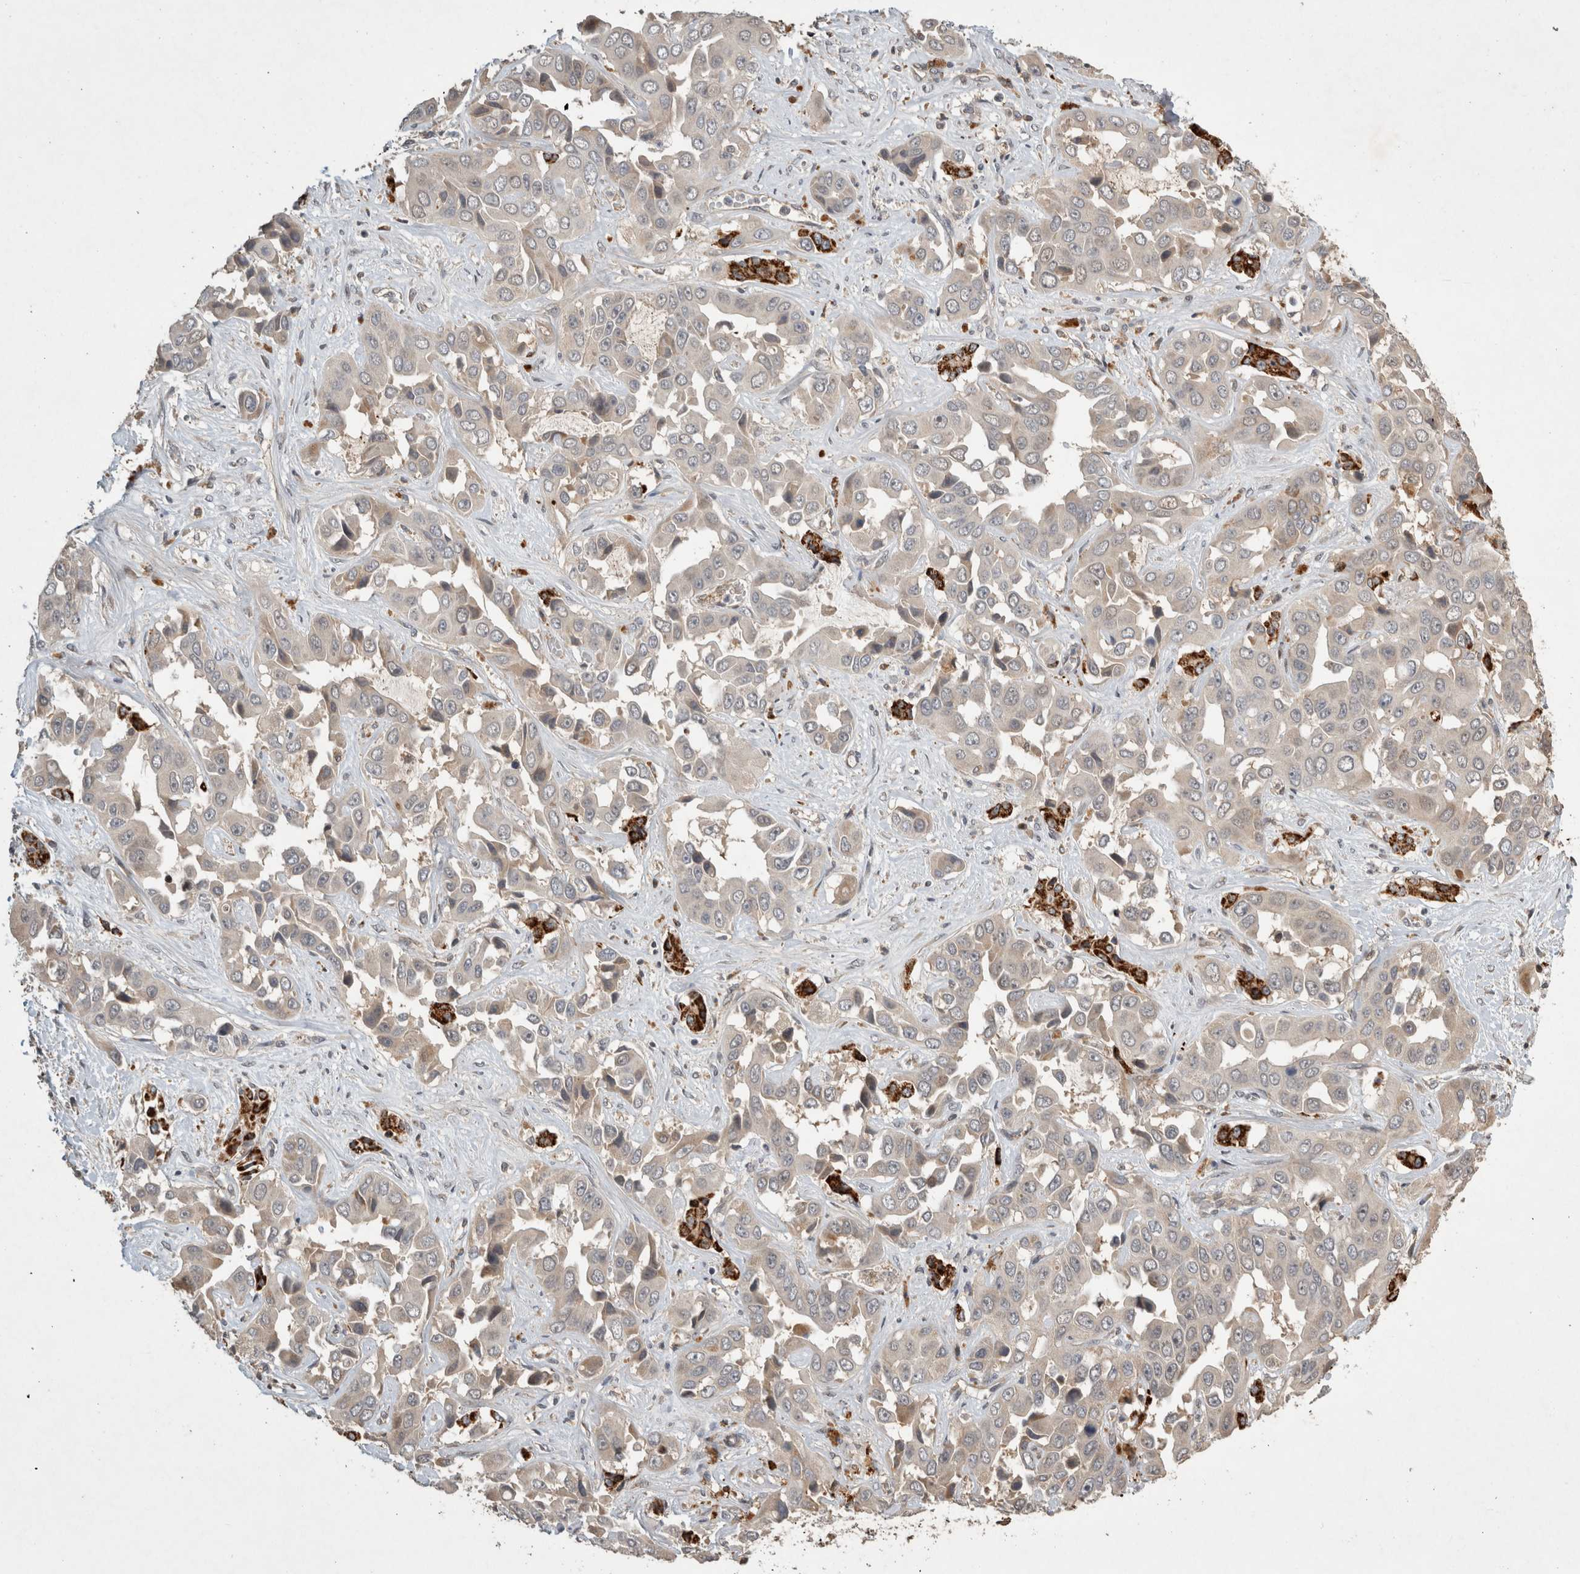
{"staining": {"intensity": "weak", "quantity": "25%-75%", "location": "cytoplasmic/membranous"}, "tissue": "liver cancer", "cell_type": "Tumor cells", "image_type": "cancer", "snomed": [{"axis": "morphology", "description": "Cholangiocarcinoma"}, {"axis": "topography", "description": "Liver"}], "caption": "Liver cancer (cholangiocarcinoma) was stained to show a protein in brown. There is low levels of weak cytoplasmic/membranous staining in about 25%-75% of tumor cells.", "gene": "SERAC1", "patient": {"sex": "female", "age": 52}}